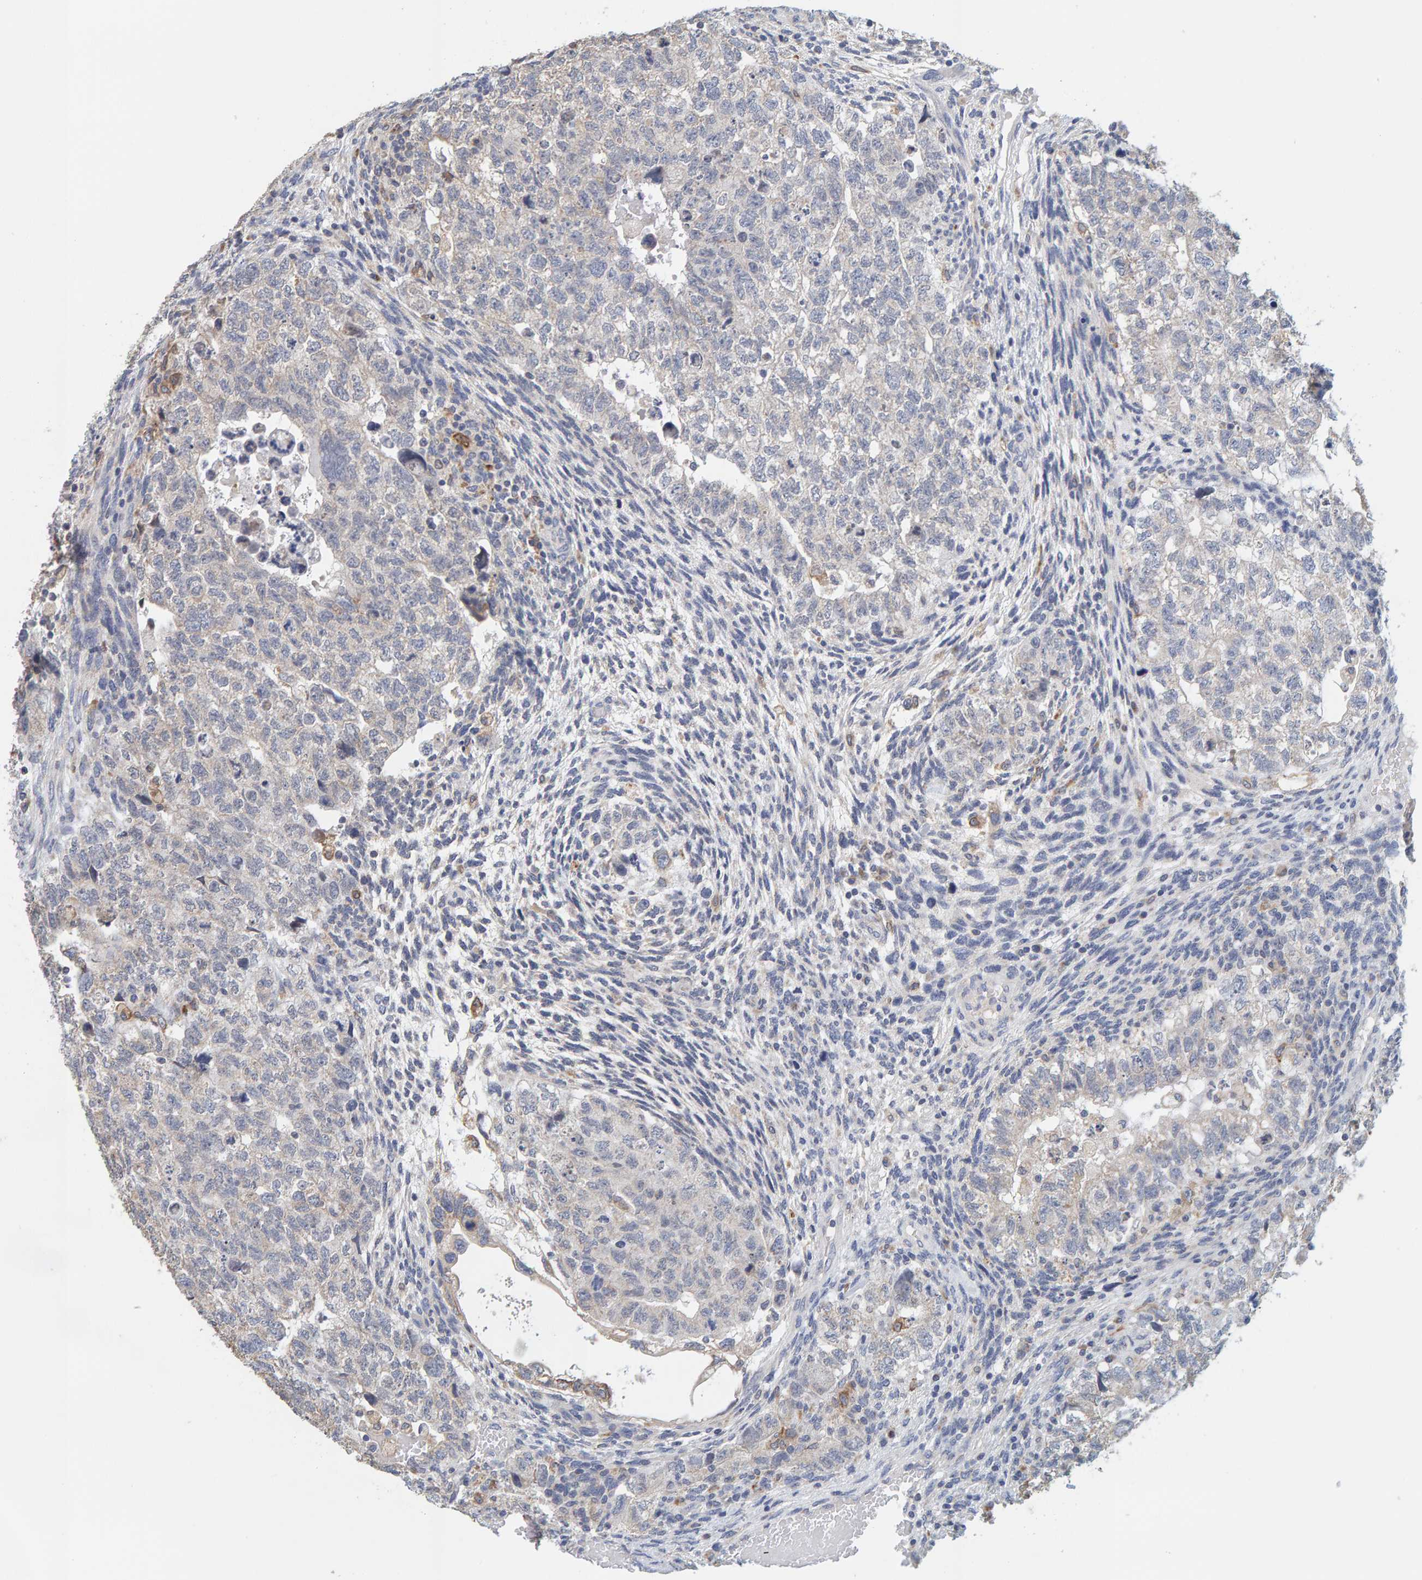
{"staining": {"intensity": "negative", "quantity": "none", "location": "none"}, "tissue": "testis cancer", "cell_type": "Tumor cells", "image_type": "cancer", "snomed": [{"axis": "morphology", "description": "Carcinoma, Embryonal, NOS"}, {"axis": "topography", "description": "Testis"}], "caption": "There is no significant staining in tumor cells of testis embryonal carcinoma. Nuclei are stained in blue.", "gene": "SGPL1", "patient": {"sex": "male", "age": 36}}